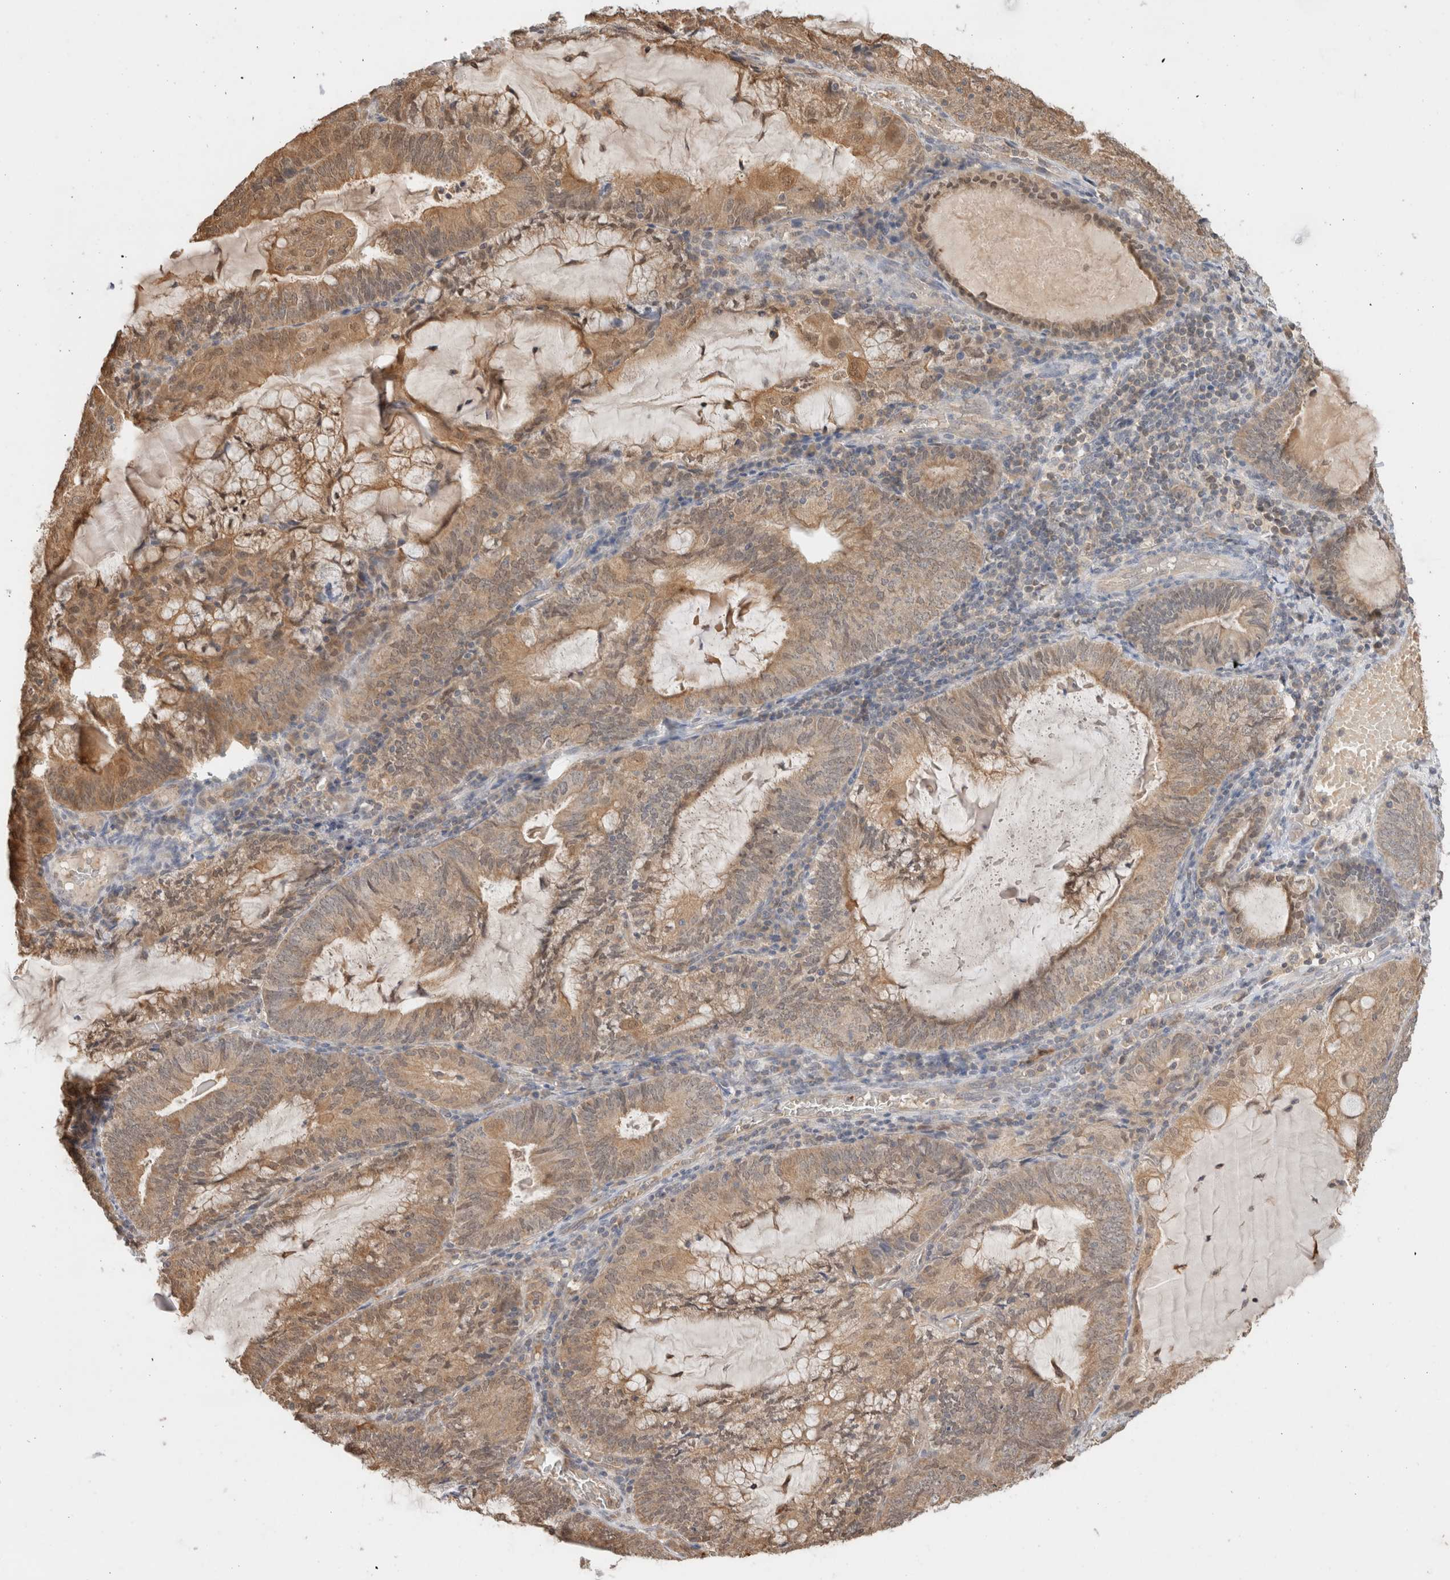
{"staining": {"intensity": "weak", "quantity": ">75%", "location": "cytoplasmic/membranous"}, "tissue": "endometrial cancer", "cell_type": "Tumor cells", "image_type": "cancer", "snomed": [{"axis": "morphology", "description": "Adenocarcinoma, NOS"}, {"axis": "topography", "description": "Endometrium"}], "caption": "Protein expression analysis of human adenocarcinoma (endometrial) reveals weak cytoplasmic/membranous positivity in approximately >75% of tumor cells.", "gene": "CA13", "patient": {"sex": "female", "age": 81}}